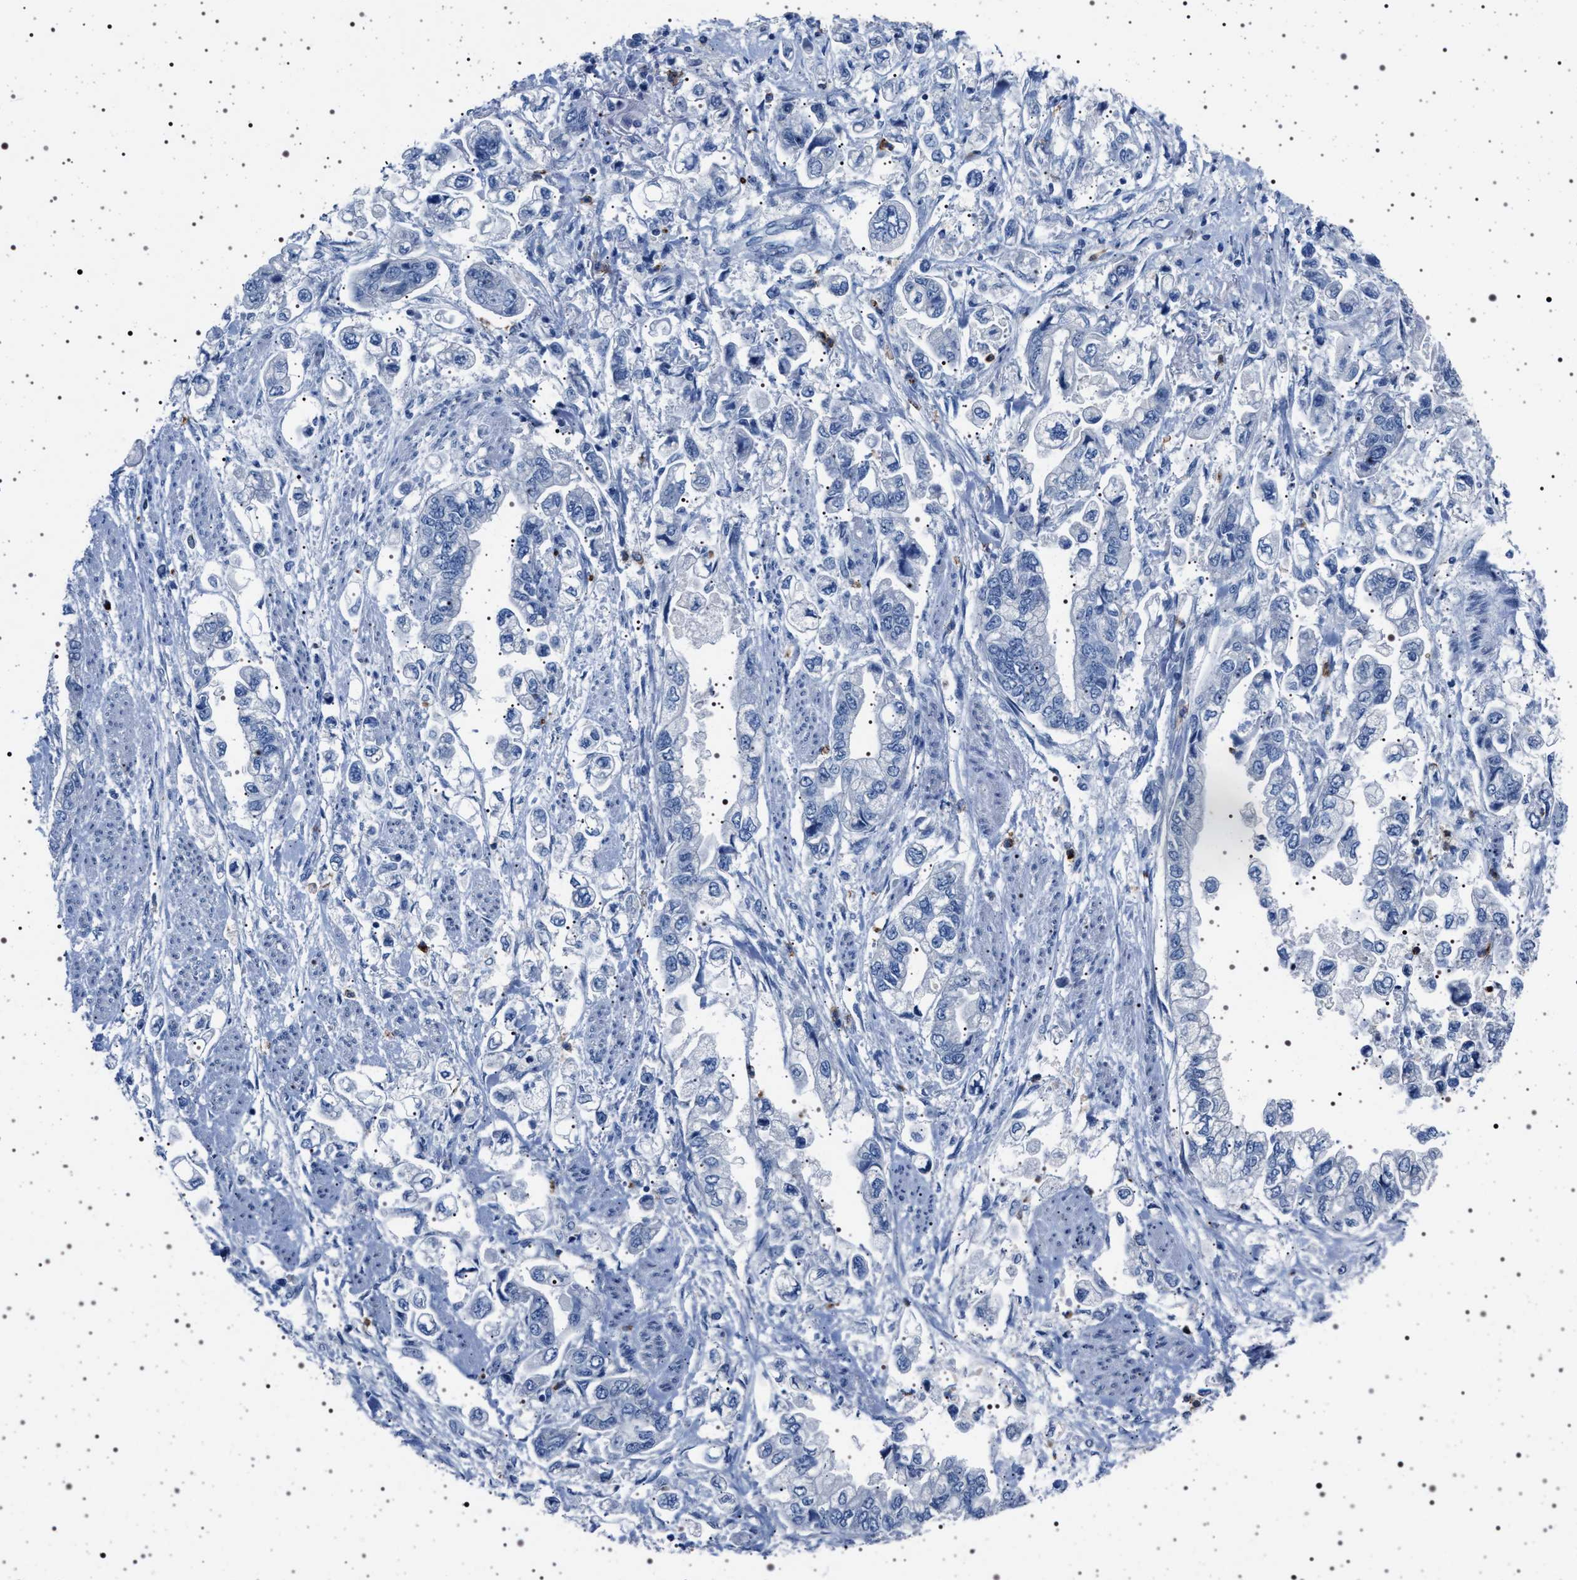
{"staining": {"intensity": "negative", "quantity": "none", "location": "none"}, "tissue": "stomach cancer", "cell_type": "Tumor cells", "image_type": "cancer", "snomed": [{"axis": "morphology", "description": "Normal tissue, NOS"}, {"axis": "morphology", "description": "Adenocarcinoma, NOS"}, {"axis": "topography", "description": "Stomach"}], "caption": "High magnification brightfield microscopy of stomach cancer stained with DAB (3,3'-diaminobenzidine) (brown) and counterstained with hematoxylin (blue): tumor cells show no significant staining.", "gene": "NAT9", "patient": {"sex": "male", "age": 62}}